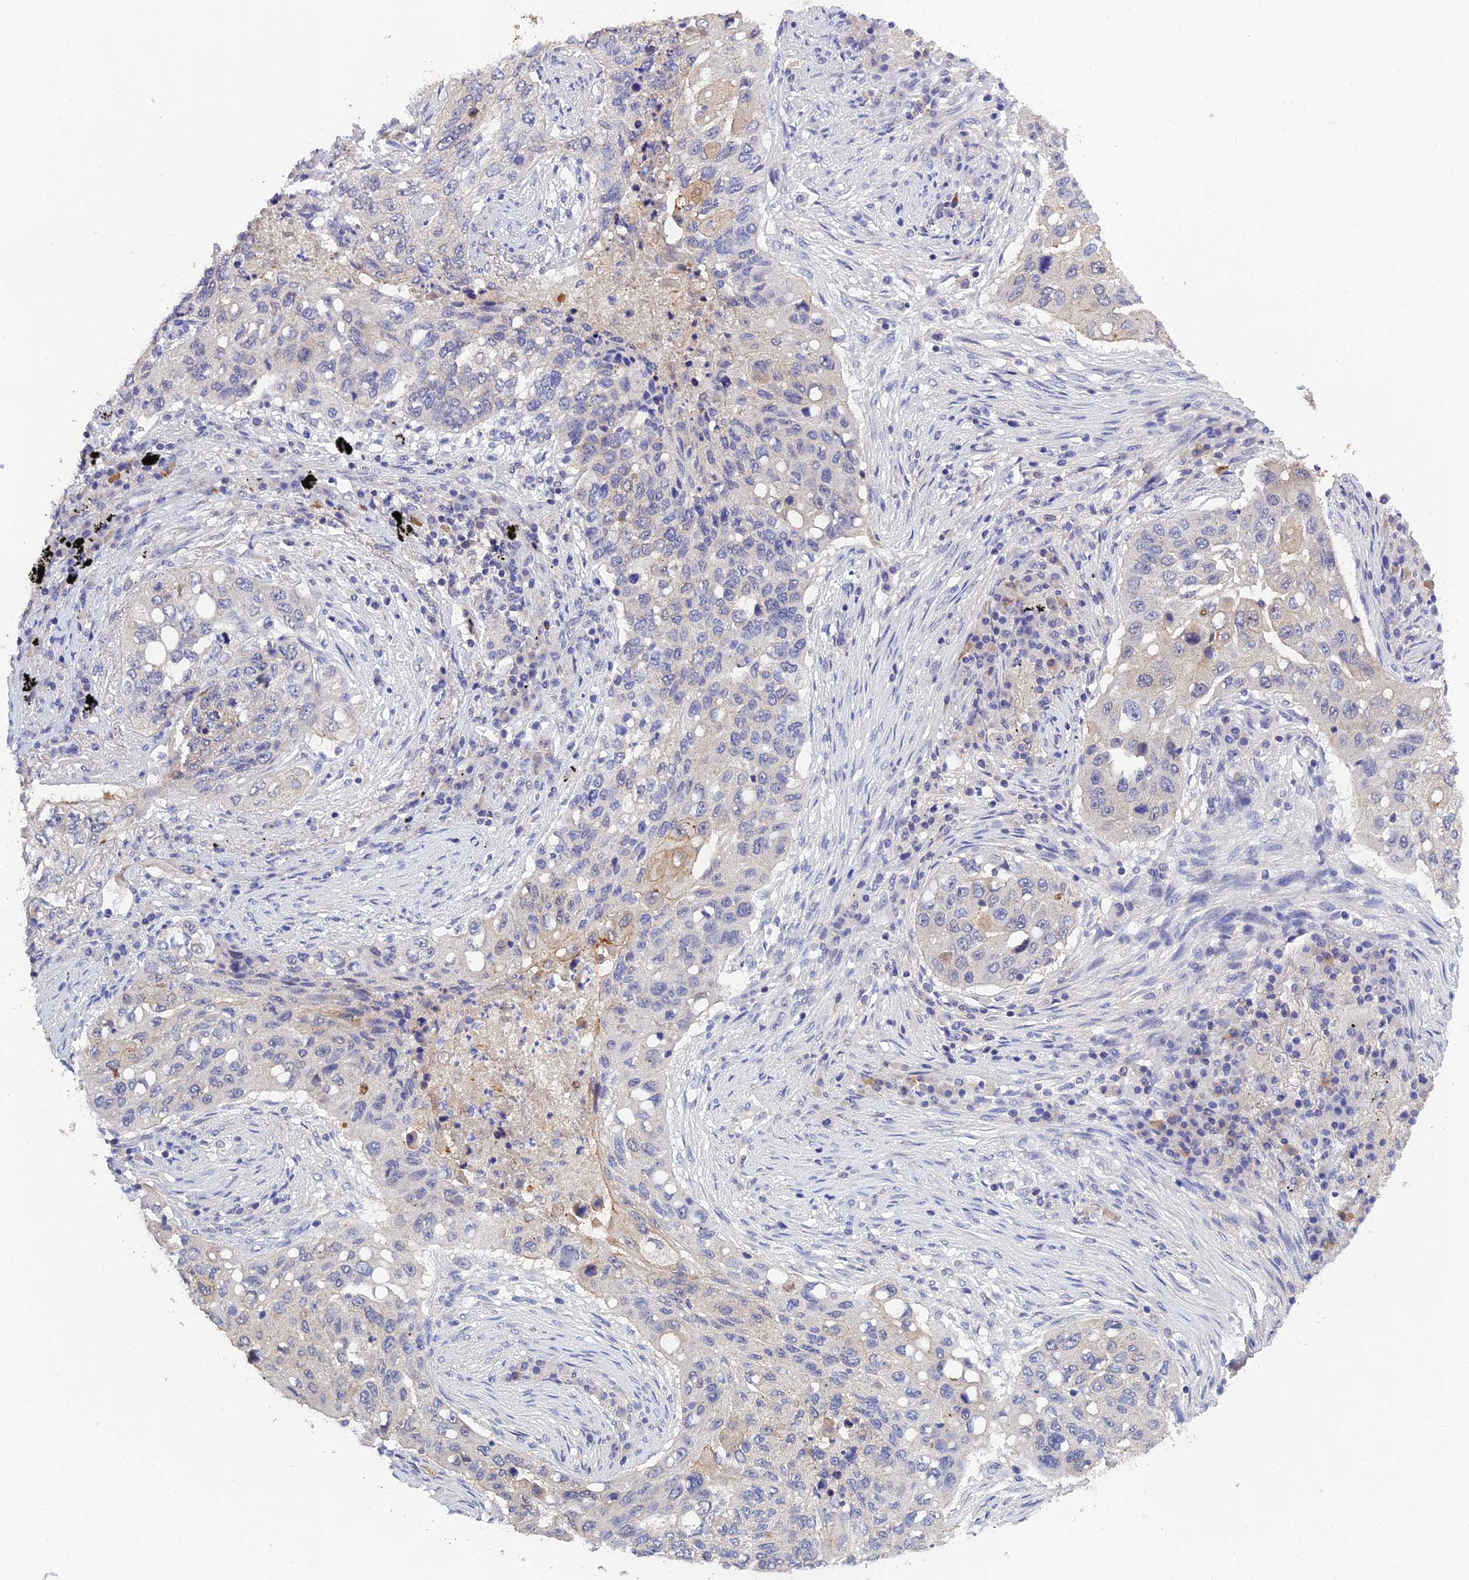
{"staining": {"intensity": "negative", "quantity": "none", "location": "none"}, "tissue": "lung cancer", "cell_type": "Tumor cells", "image_type": "cancer", "snomed": [{"axis": "morphology", "description": "Squamous cell carcinoma, NOS"}, {"axis": "topography", "description": "Lung"}], "caption": "High magnification brightfield microscopy of lung cancer (squamous cell carcinoma) stained with DAB (brown) and counterstained with hematoxylin (blue): tumor cells show no significant staining.", "gene": "HOXB1", "patient": {"sex": "female", "age": 63}}